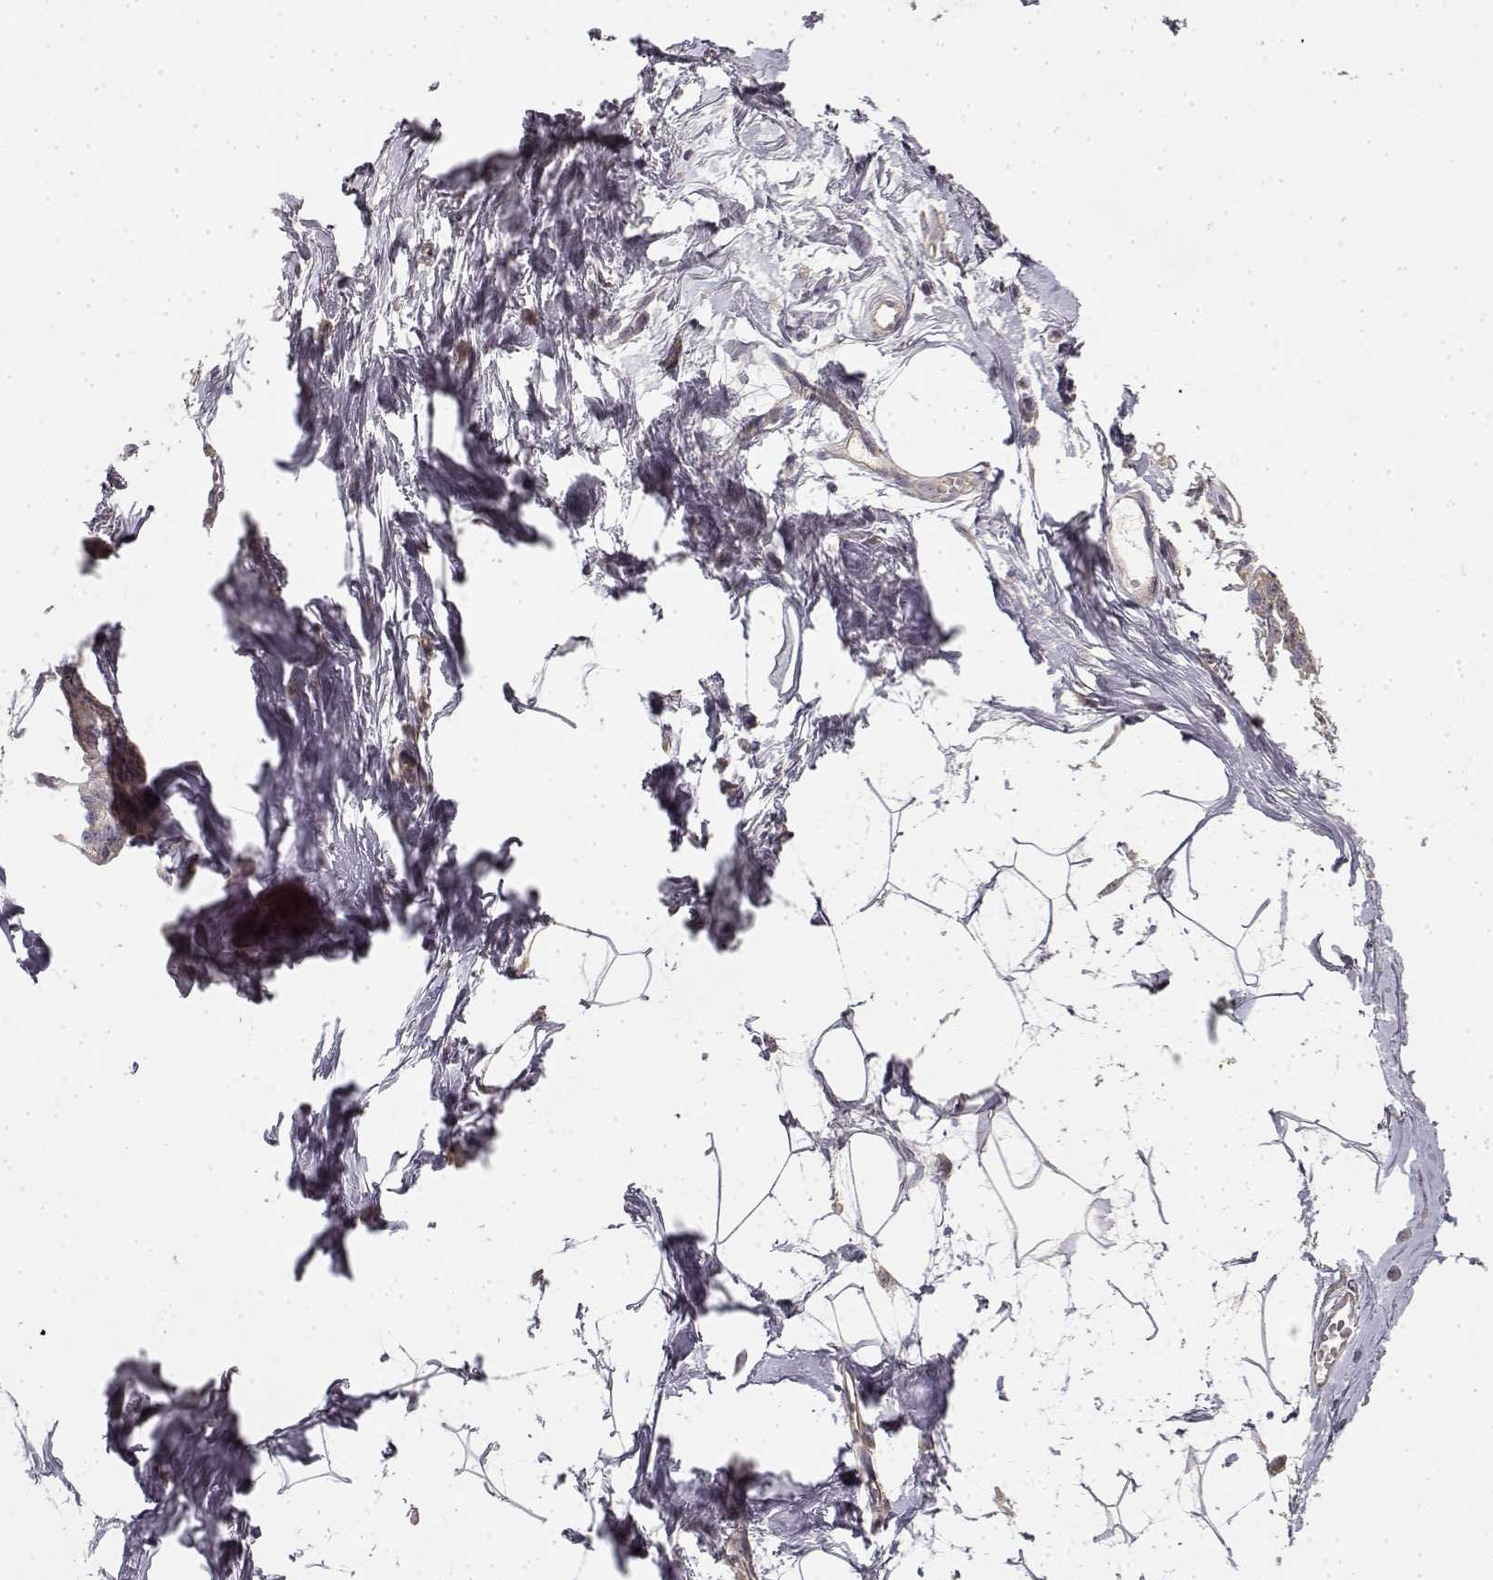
{"staining": {"intensity": "negative", "quantity": "none", "location": "none"}, "tissue": "breast", "cell_type": "Adipocytes", "image_type": "normal", "snomed": [{"axis": "morphology", "description": "Normal tissue, NOS"}, {"axis": "topography", "description": "Breast"}], "caption": "A micrograph of human breast is negative for staining in adipocytes. (Stains: DAB immunohistochemistry (IHC) with hematoxylin counter stain, Microscopy: brightfield microscopy at high magnification).", "gene": "MED12L", "patient": {"sex": "female", "age": 45}}